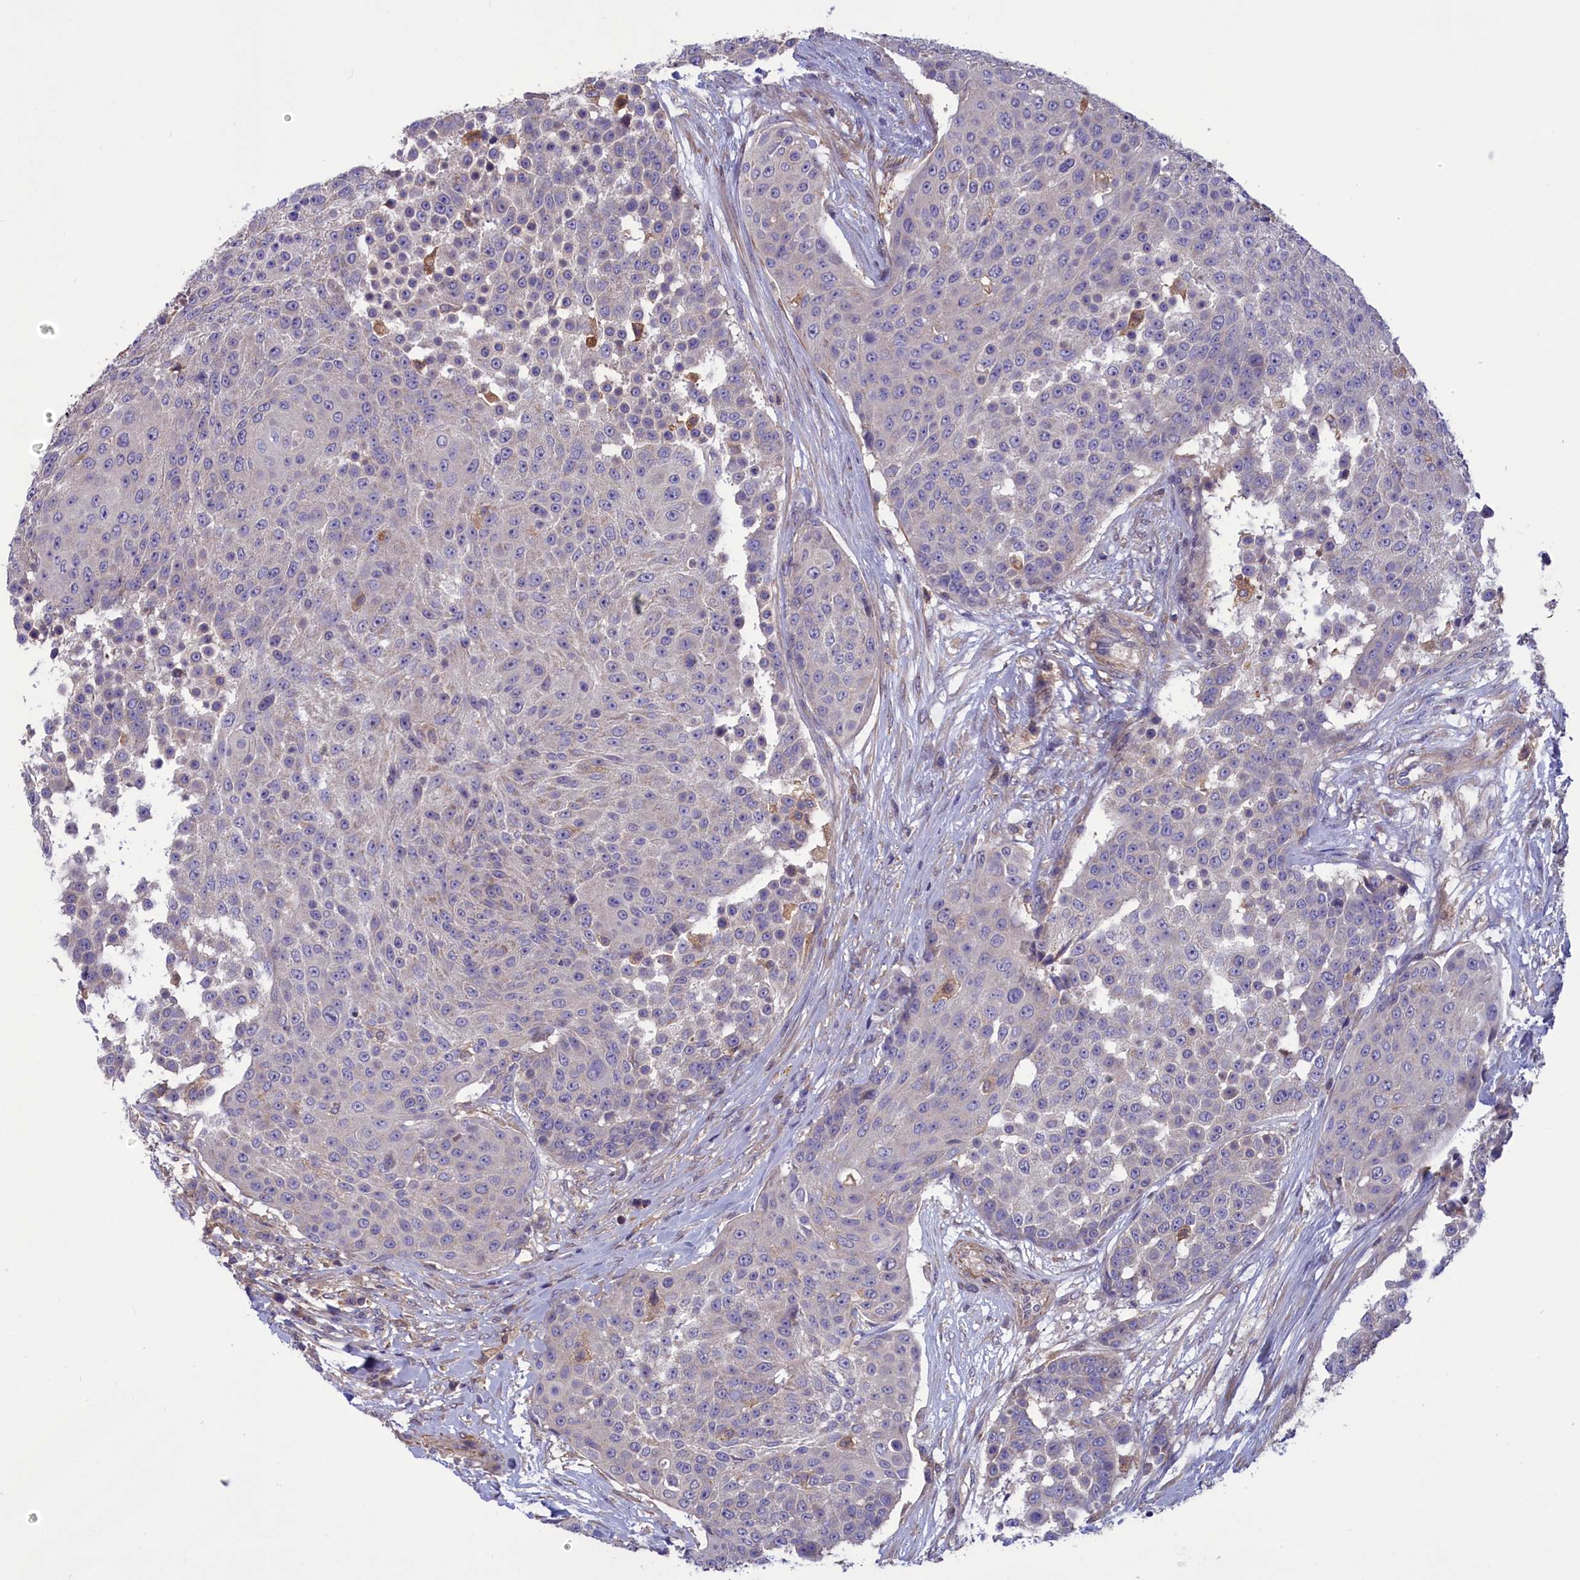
{"staining": {"intensity": "negative", "quantity": "none", "location": "none"}, "tissue": "urothelial cancer", "cell_type": "Tumor cells", "image_type": "cancer", "snomed": [{"axis": "morphology", "description": "Urothelial carcinoma, High grade"}, {"axis": "topography", "description": "Urinary bladder"}], "caption": "Urothelial cancer was stained to show a protein in brown. There is no significant expression in tumor cells.", "gene": "AMDHD2", "patient": {"sex": "female", "age": 63}}